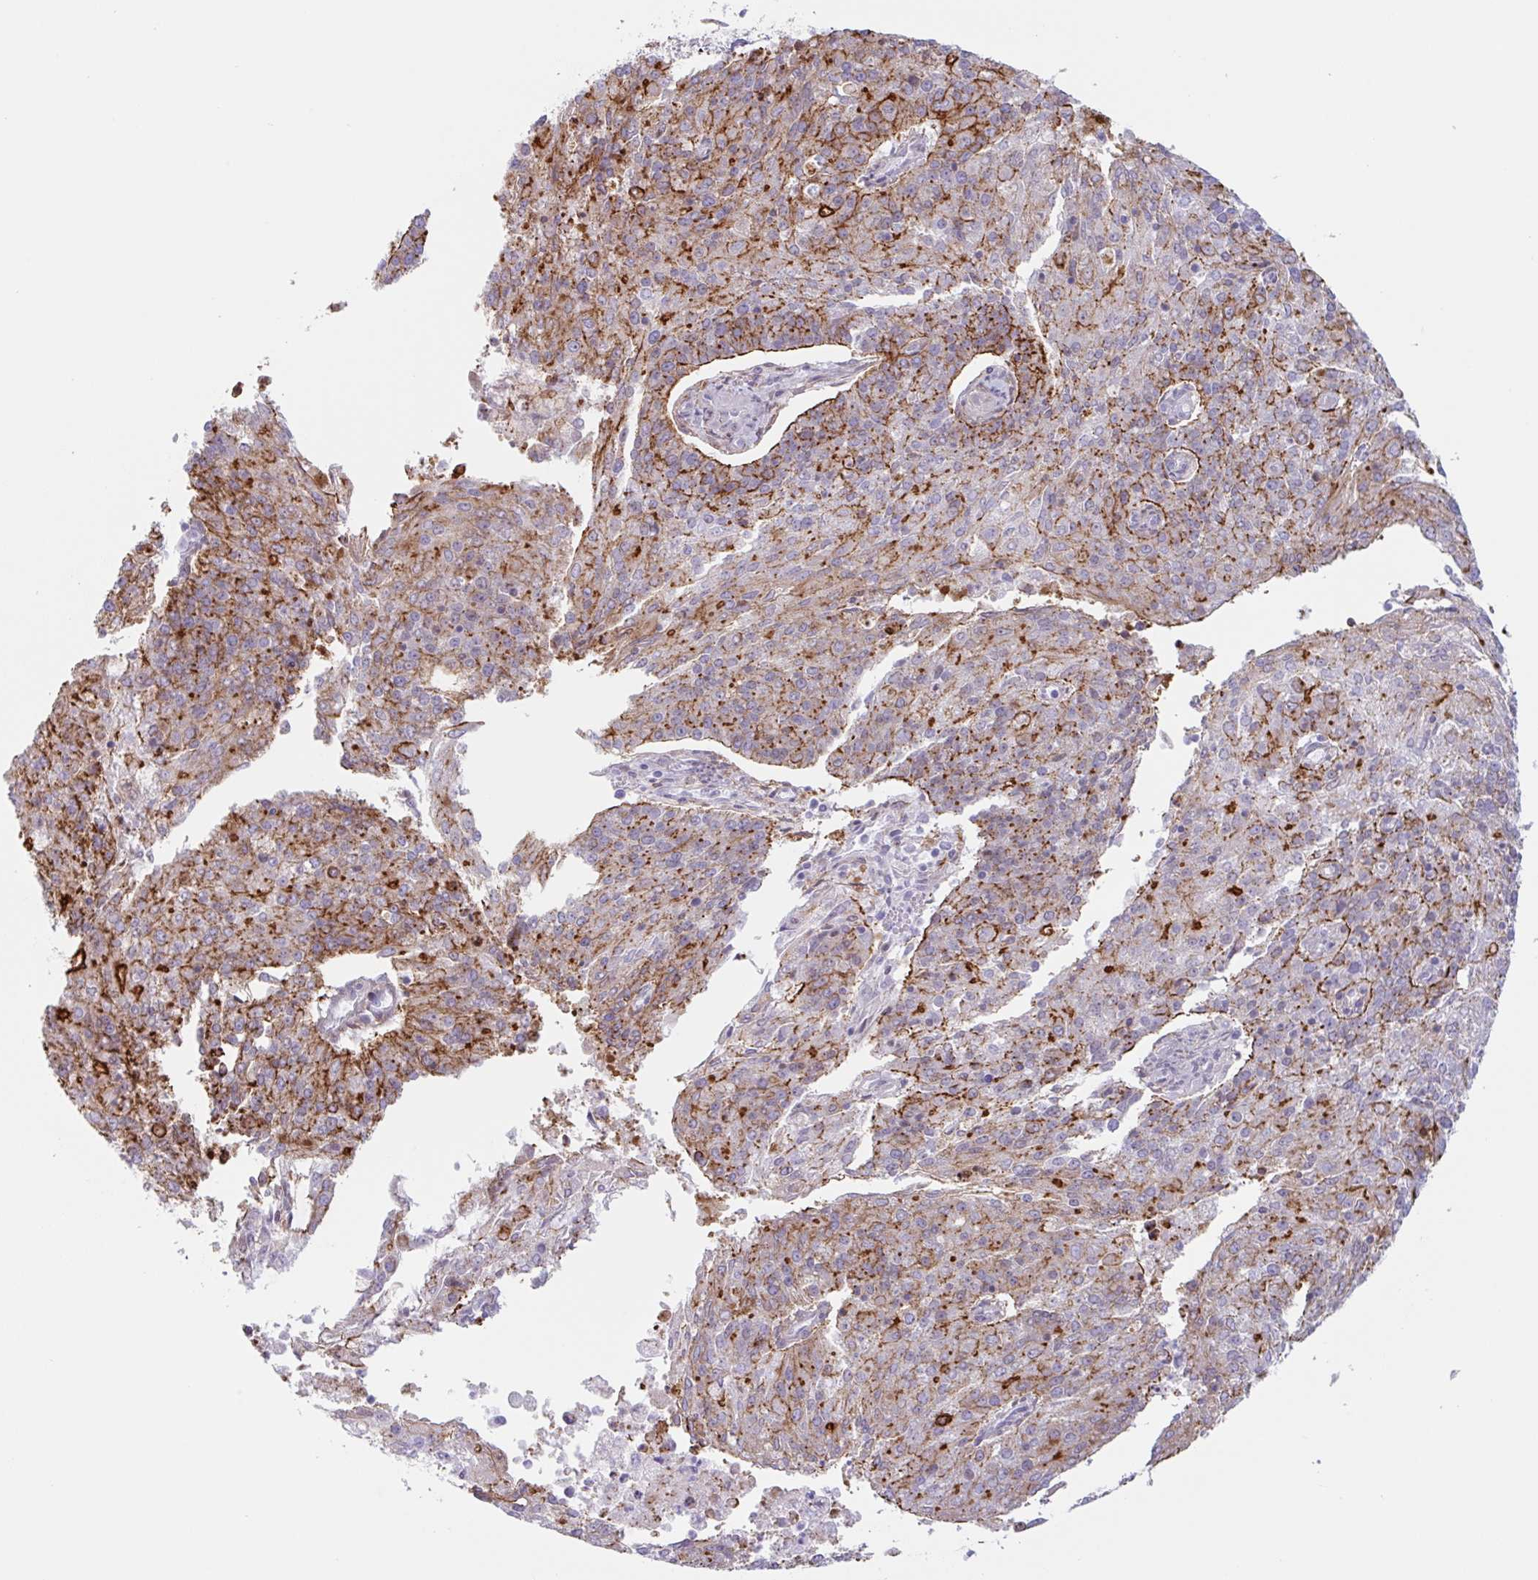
{"staining": {"intensity": "strong", "quantity": ">75%", "location": "cytoplasmic/membranous"}, "tissue": "endometrial cancer", "cell_type": "Tumor cells", "image_type": "cancer", "snomed": [{"axis": "morphology", "description": "Adenocarcinoma, NOS"}, {"axis": "topography", "description": "Endometrium"}], "caption": "DAB immunohistochemical staining of endometrial cancer (adenocarcinoma) reveals strong cytoplasmic/membranous protein positivity in approximately >75% of tumor cells.", "gene": "MYH10", "patient": {"sex": "female", "age": 82}}